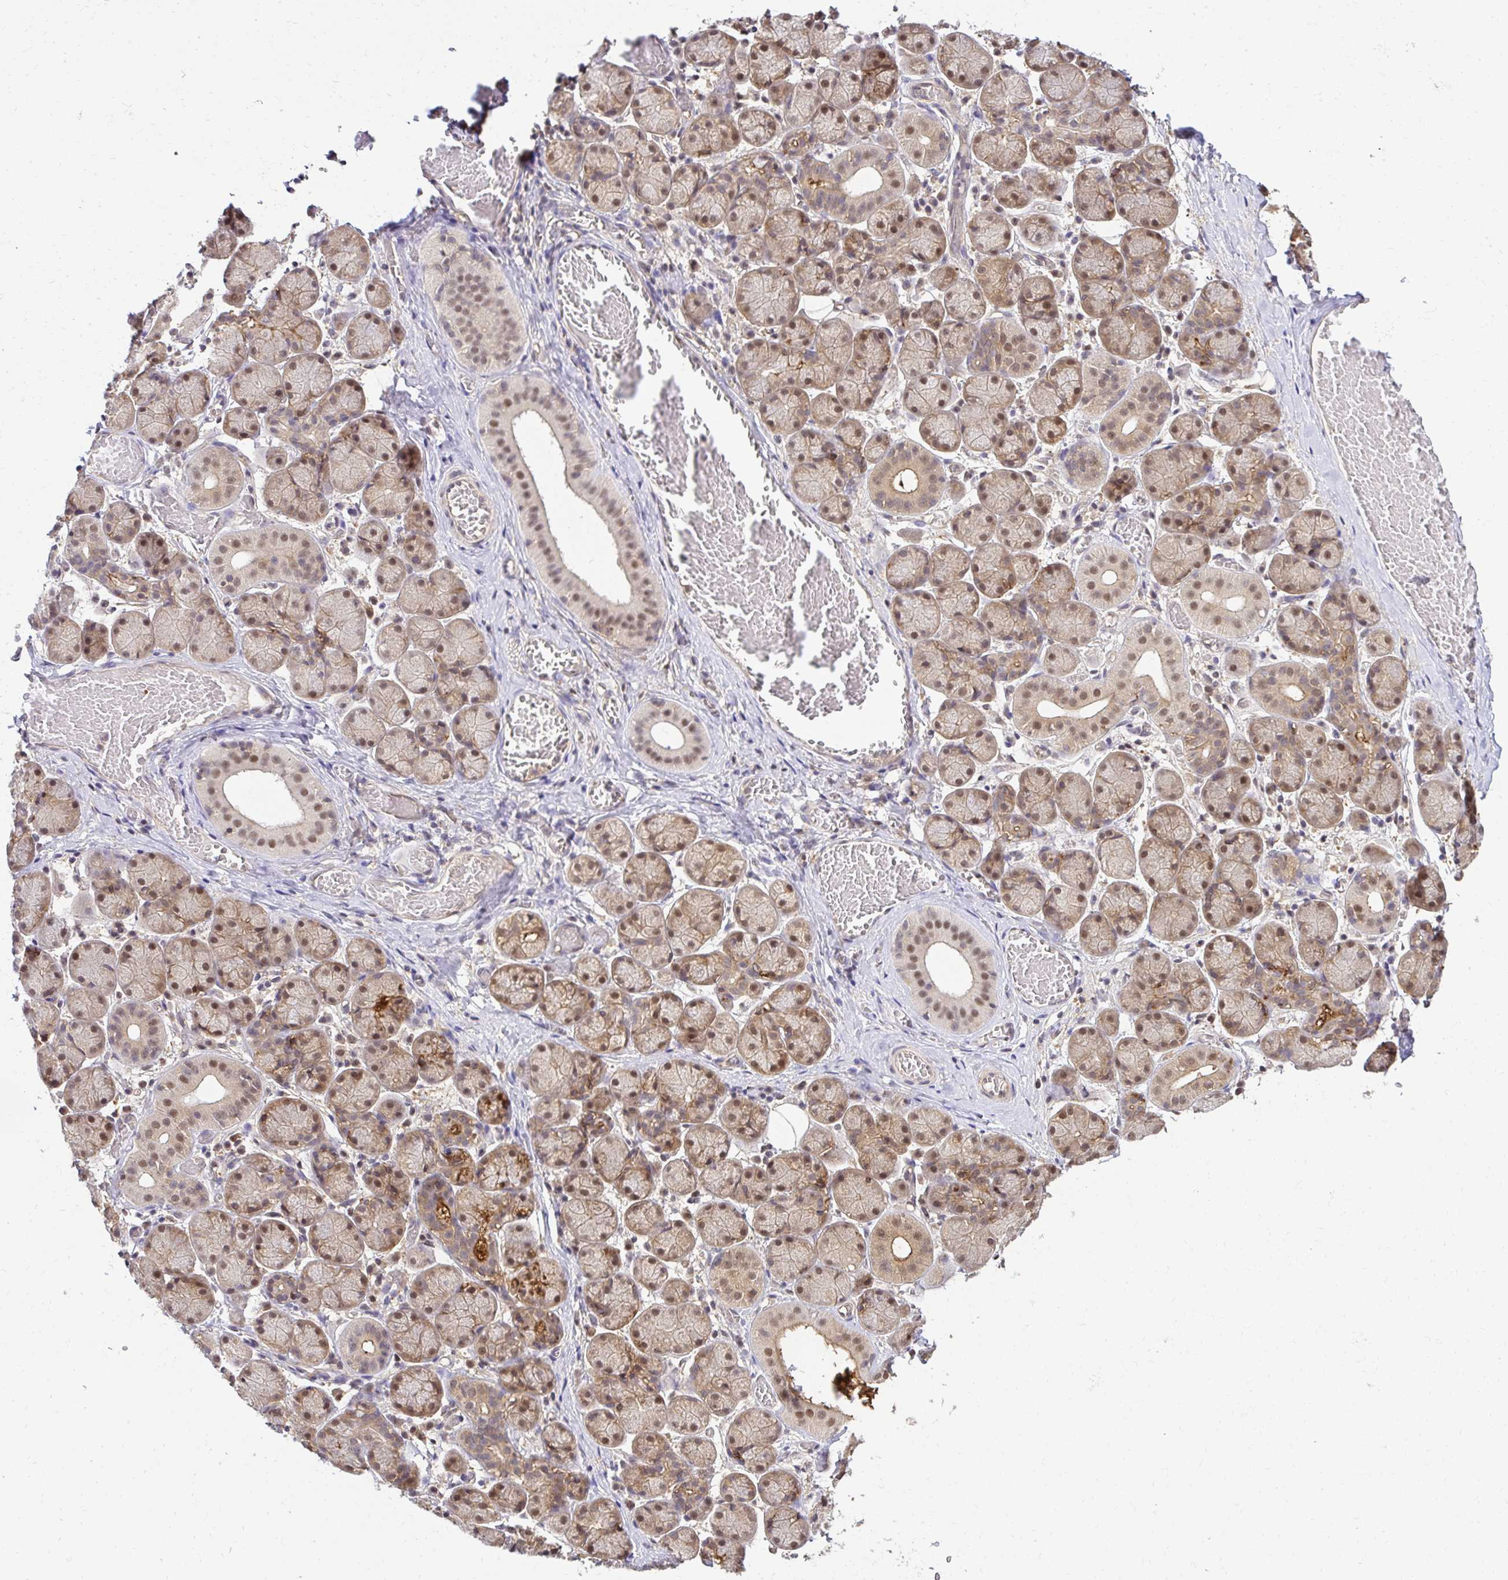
{"staining": {"intensity": "moderate", "quantity": "25%-75%", "location": "nuclear"}, "tissue": "salivary gland", "cell_type": "Glandular cells", "image_type": "normal", "snomed": [{"axis": "morphology", "description": "Normal tissue, NOS"}, {"axis": "topography", "description": "Salivary gland"}], "caption": "A medium amount of moderate nuclear positivity is seen in about 25%-75% of glandular cells in normal salivary gland. The staining was performed using DAB (3,3'-diaminobenzidine) to visualize the protein expression in brown, while the nuclei were stained in blue with hematoxylin (Magnification: 20x).", "gene": "PSMA4", "patient": {"sex": "female", "age": 24}}